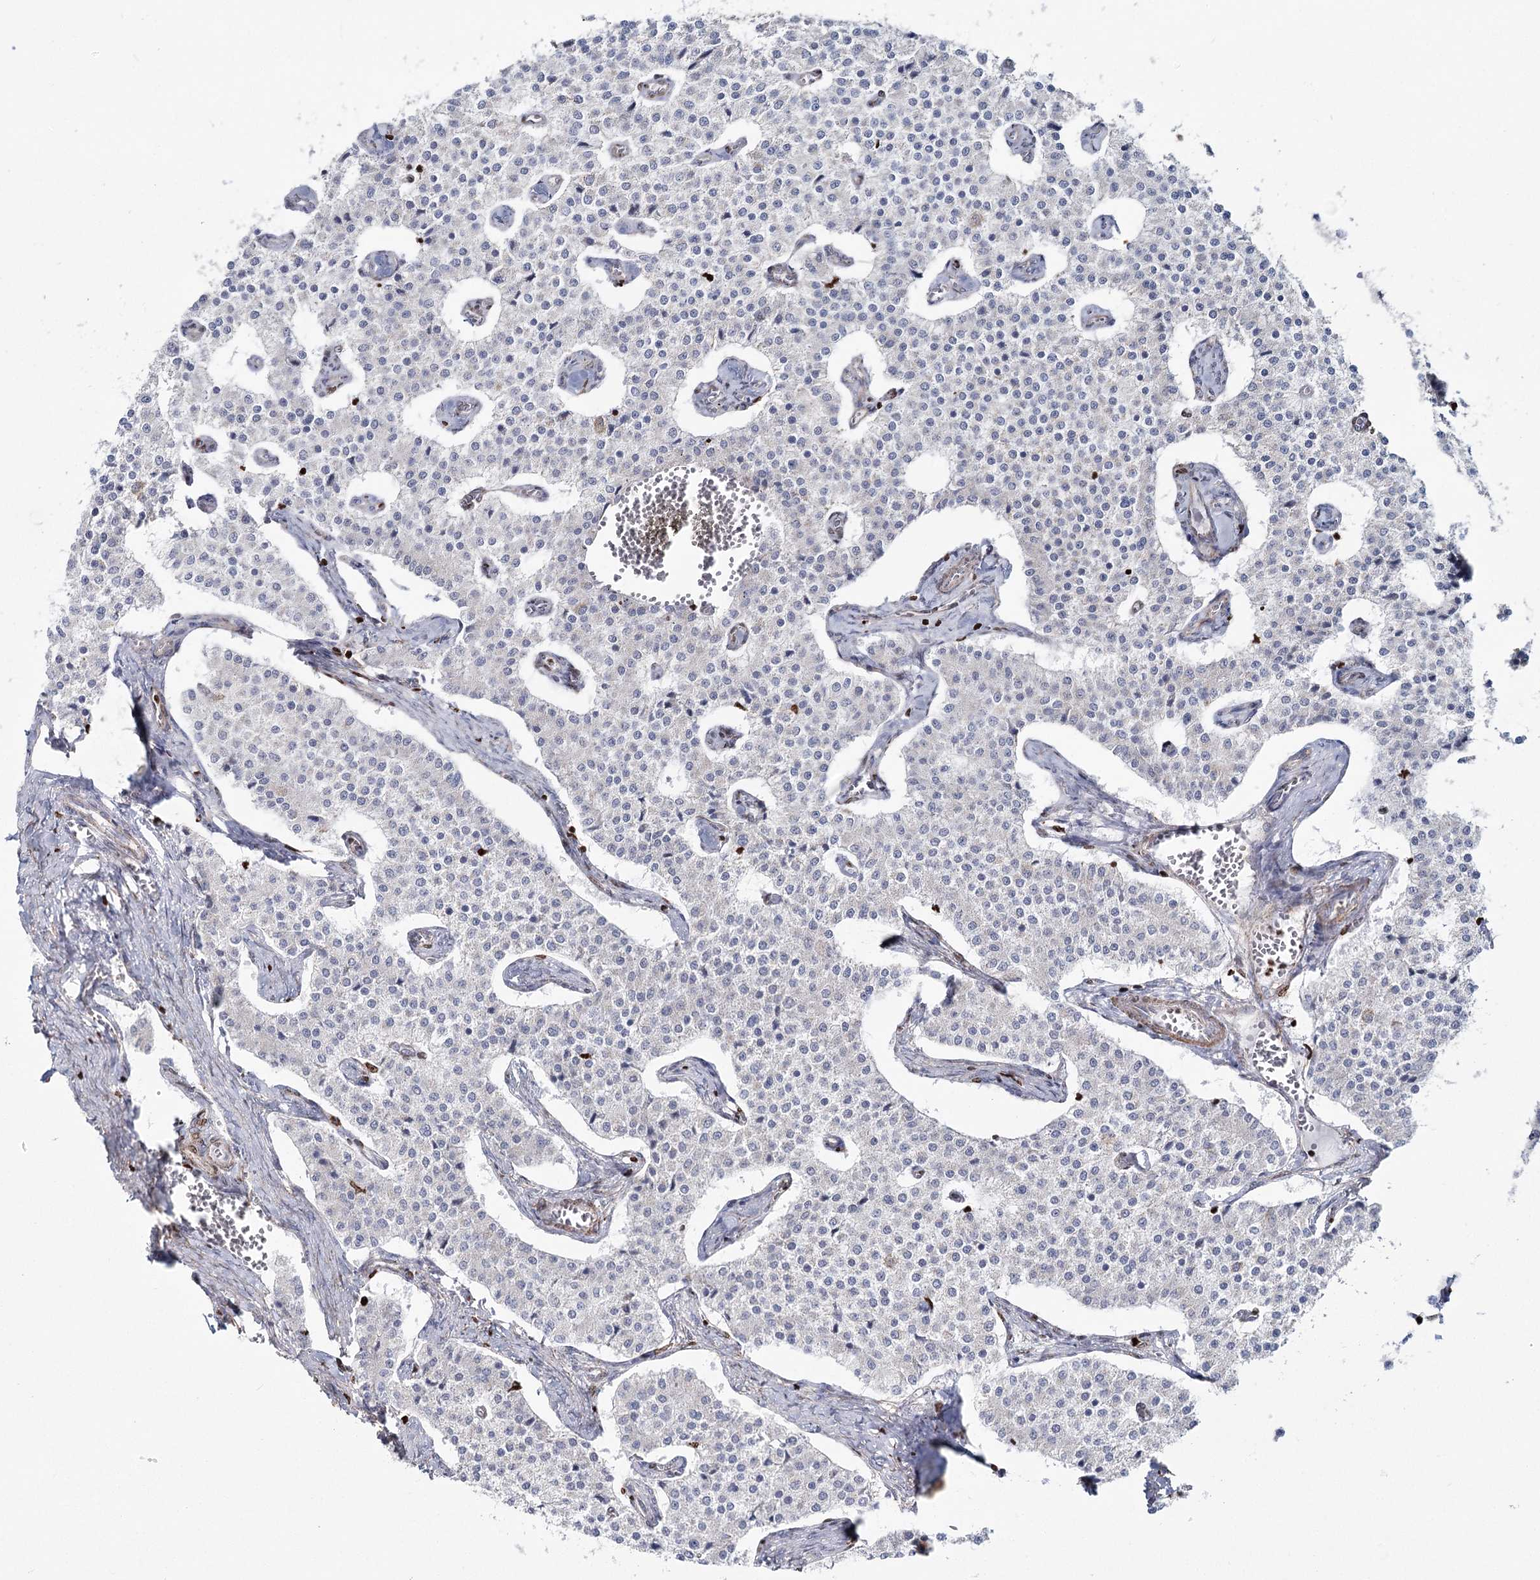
{"staining": {"intensity": "negative", "quantity": "none", "location": "none"}, "tissue": "carcinoid", "cell_type": "Tumor cells", "image_type": "cancer", "snomed": [{"axis": "morphology", "description": "Carcinoid, malignant, NOS"}, {"axis": "topography", "description": "Colon"}], "caption": "IHC photomicrograph of human carcinoid stained for a protein (brown), which displays no expression in tumor cells.", "gene": "PDHX", "patient": {"sex": "female", "age": 52}}